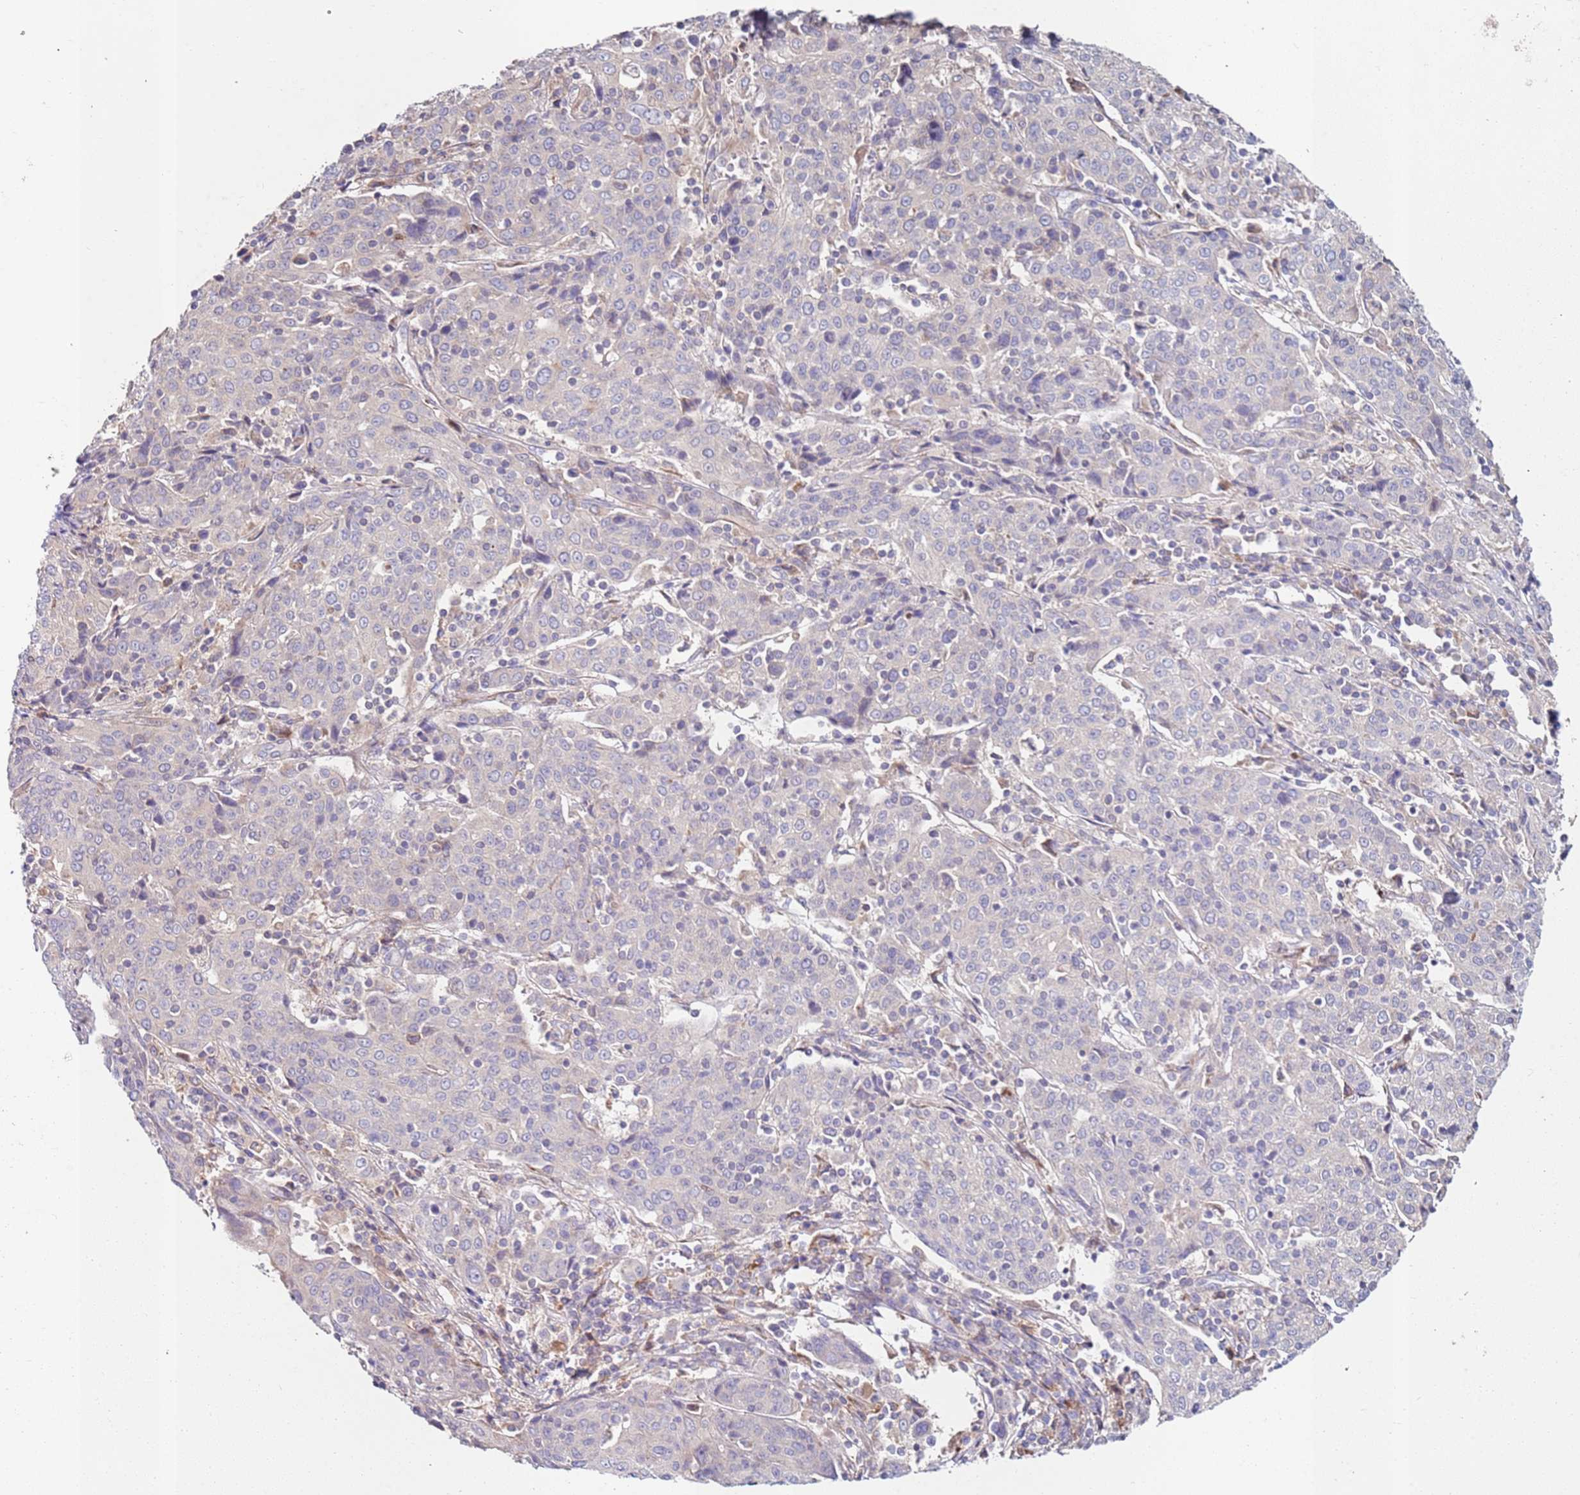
{"staining": {"intensity": "negative", "quantity": "none", "location": "none"}, "tissue": "cervical cancer", "cell_type": "Tumor cells", "image_type": "cancer", "snomed": [{"axis": "morphology", "description": "Squamous cell carcinoma, NOS"}, {"axis": "topography", "description": "Cervix"}], "caption": "An image of cervical cancer stained for a protein displays no brown staining in tumor cells. (DAB IHC with hematoxylin counter stain).", "gene": "CNOT9", "patient": {"sex": "female", "age": 67}}